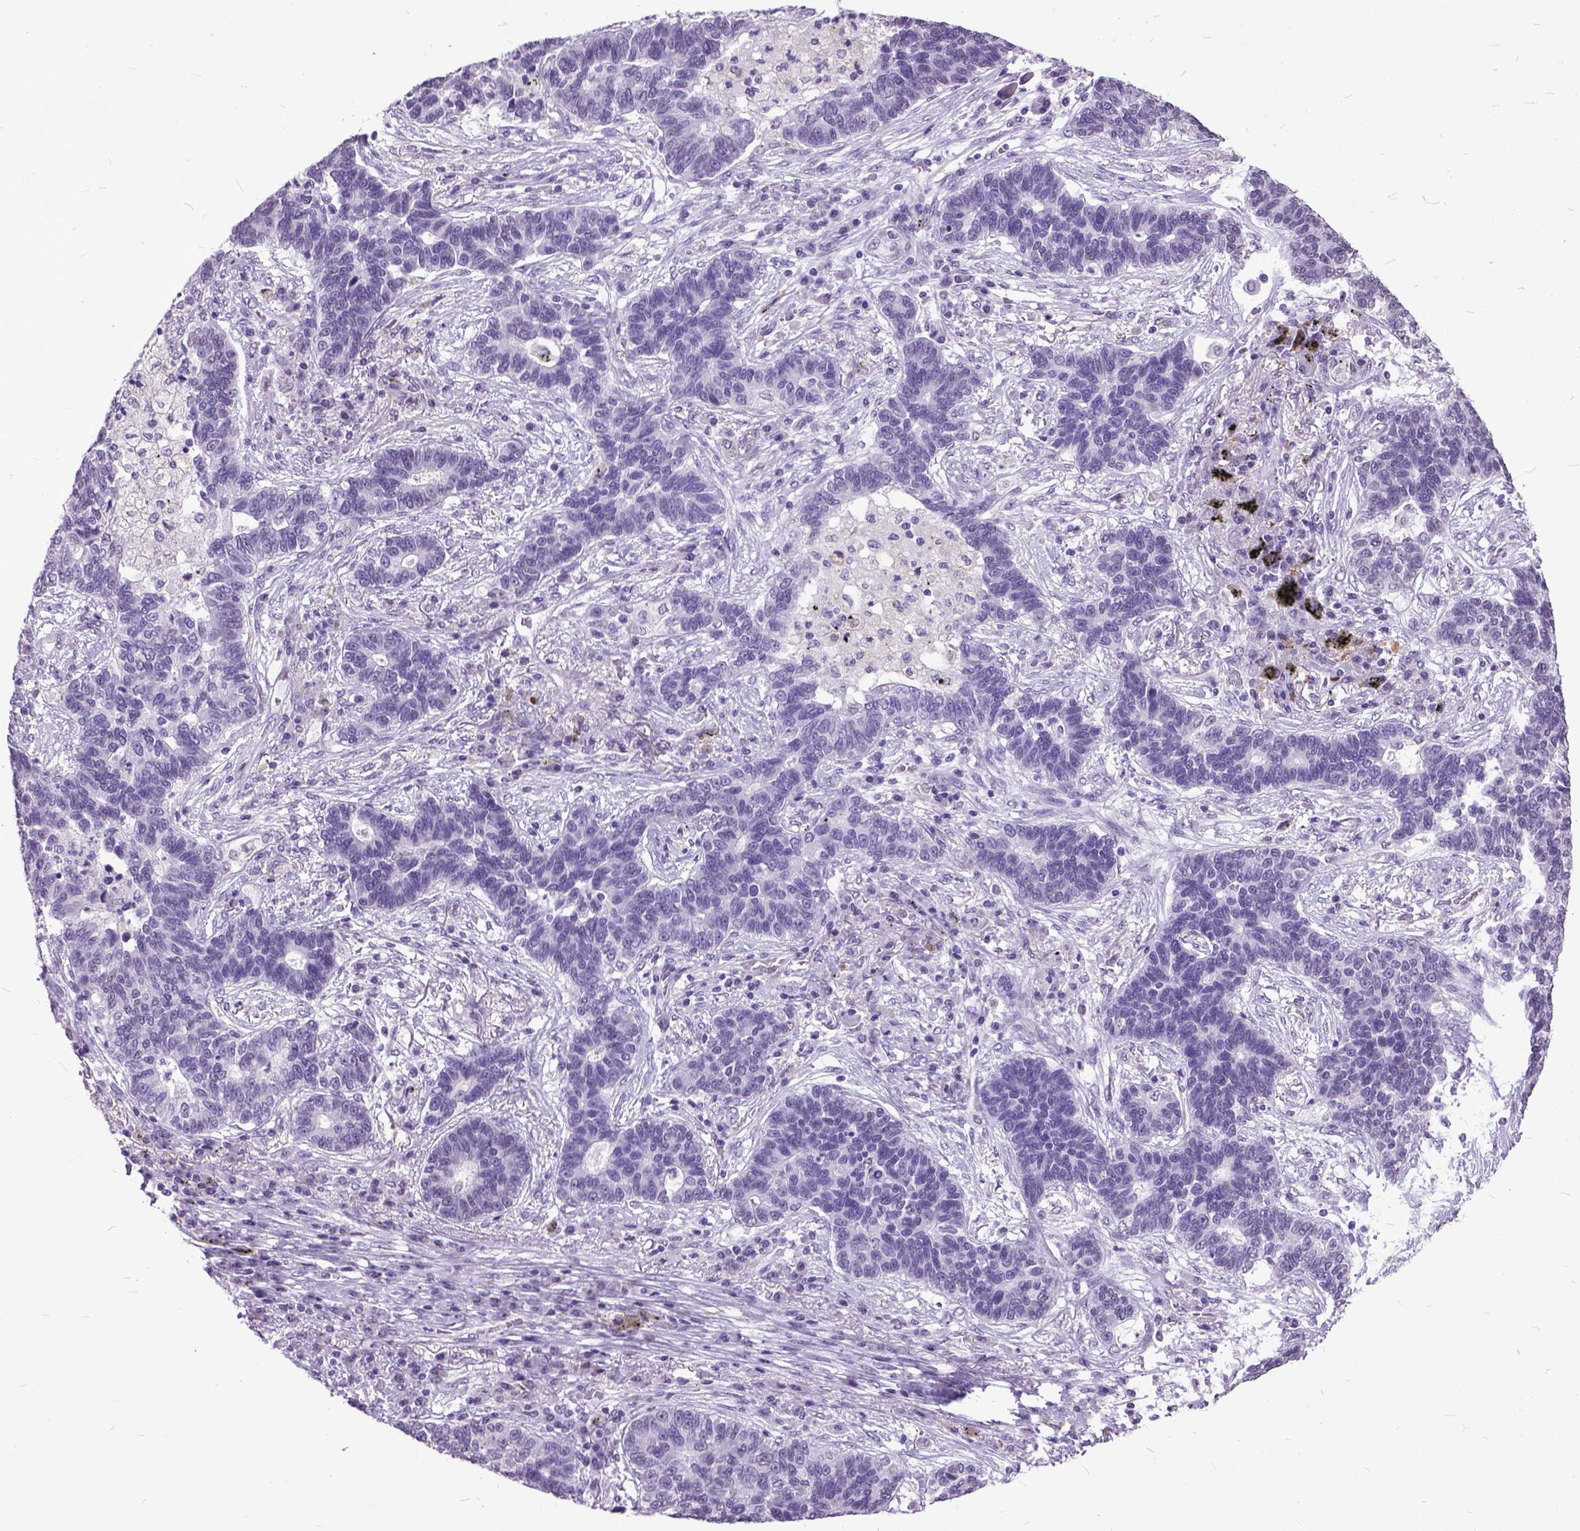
{"staining": {"intensity": "negative", "quantity": "none", "location": "none"}, "tissue": "lung cancer", "cell_type": "Tumor cells", "image_type": "cancer", "snomed": [{"axis": "morphology", "description": "Adenocarcinoma, NOS"}, {"axis": "topography", "description": "Lung"}], "caption": "This is an immunohistochemistry (IHC) histopathology image of human adenocarcinoma (lung). There is no expression in tumor cells.", "gene": "MARCHF10", "patient": {"sex": "female", "age": 57}}